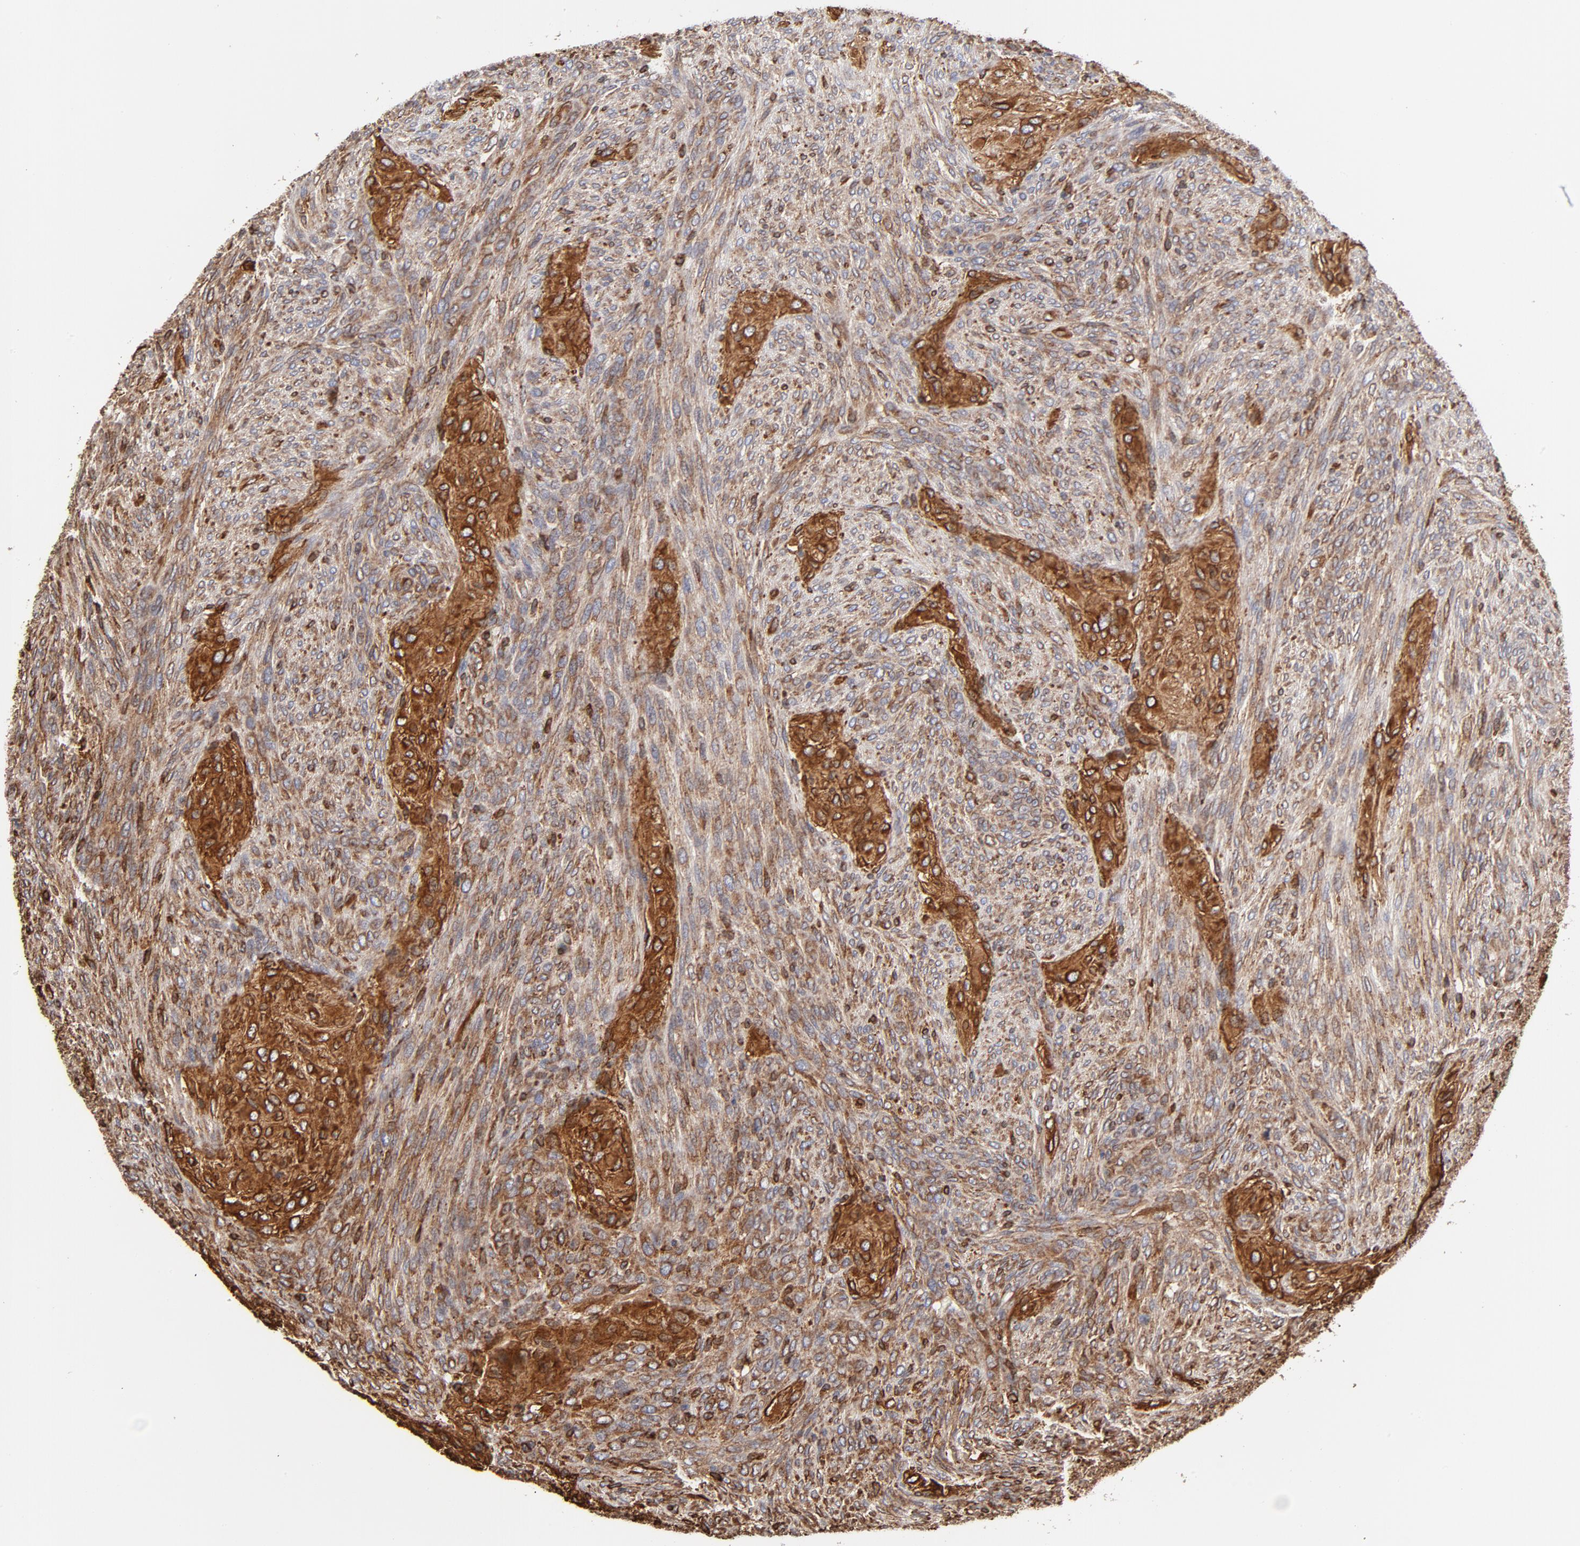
{"staining": {"intensity": "strong", "quantity": ">75%", "location": "cytoplasmic/membranous"}, "tissue": "glioma", "cell_type": "Tumor cells", "image_type": "cancer", "snomed": [{"axis": "morphology", "description": "Glioma, malignant, High grade"}, {"axis": "topography", "description": "Cerebral cortex"}], "caption": "This histopathology image demonstrates immunohistochemistry (IHC) staining of human high-grade glioma (malignant), with high strong cytoplasmic/membranous expression in approximately >75% of tumor cells.", "gene": "CANX", "patient": {"sex": "female", "age": 55}}